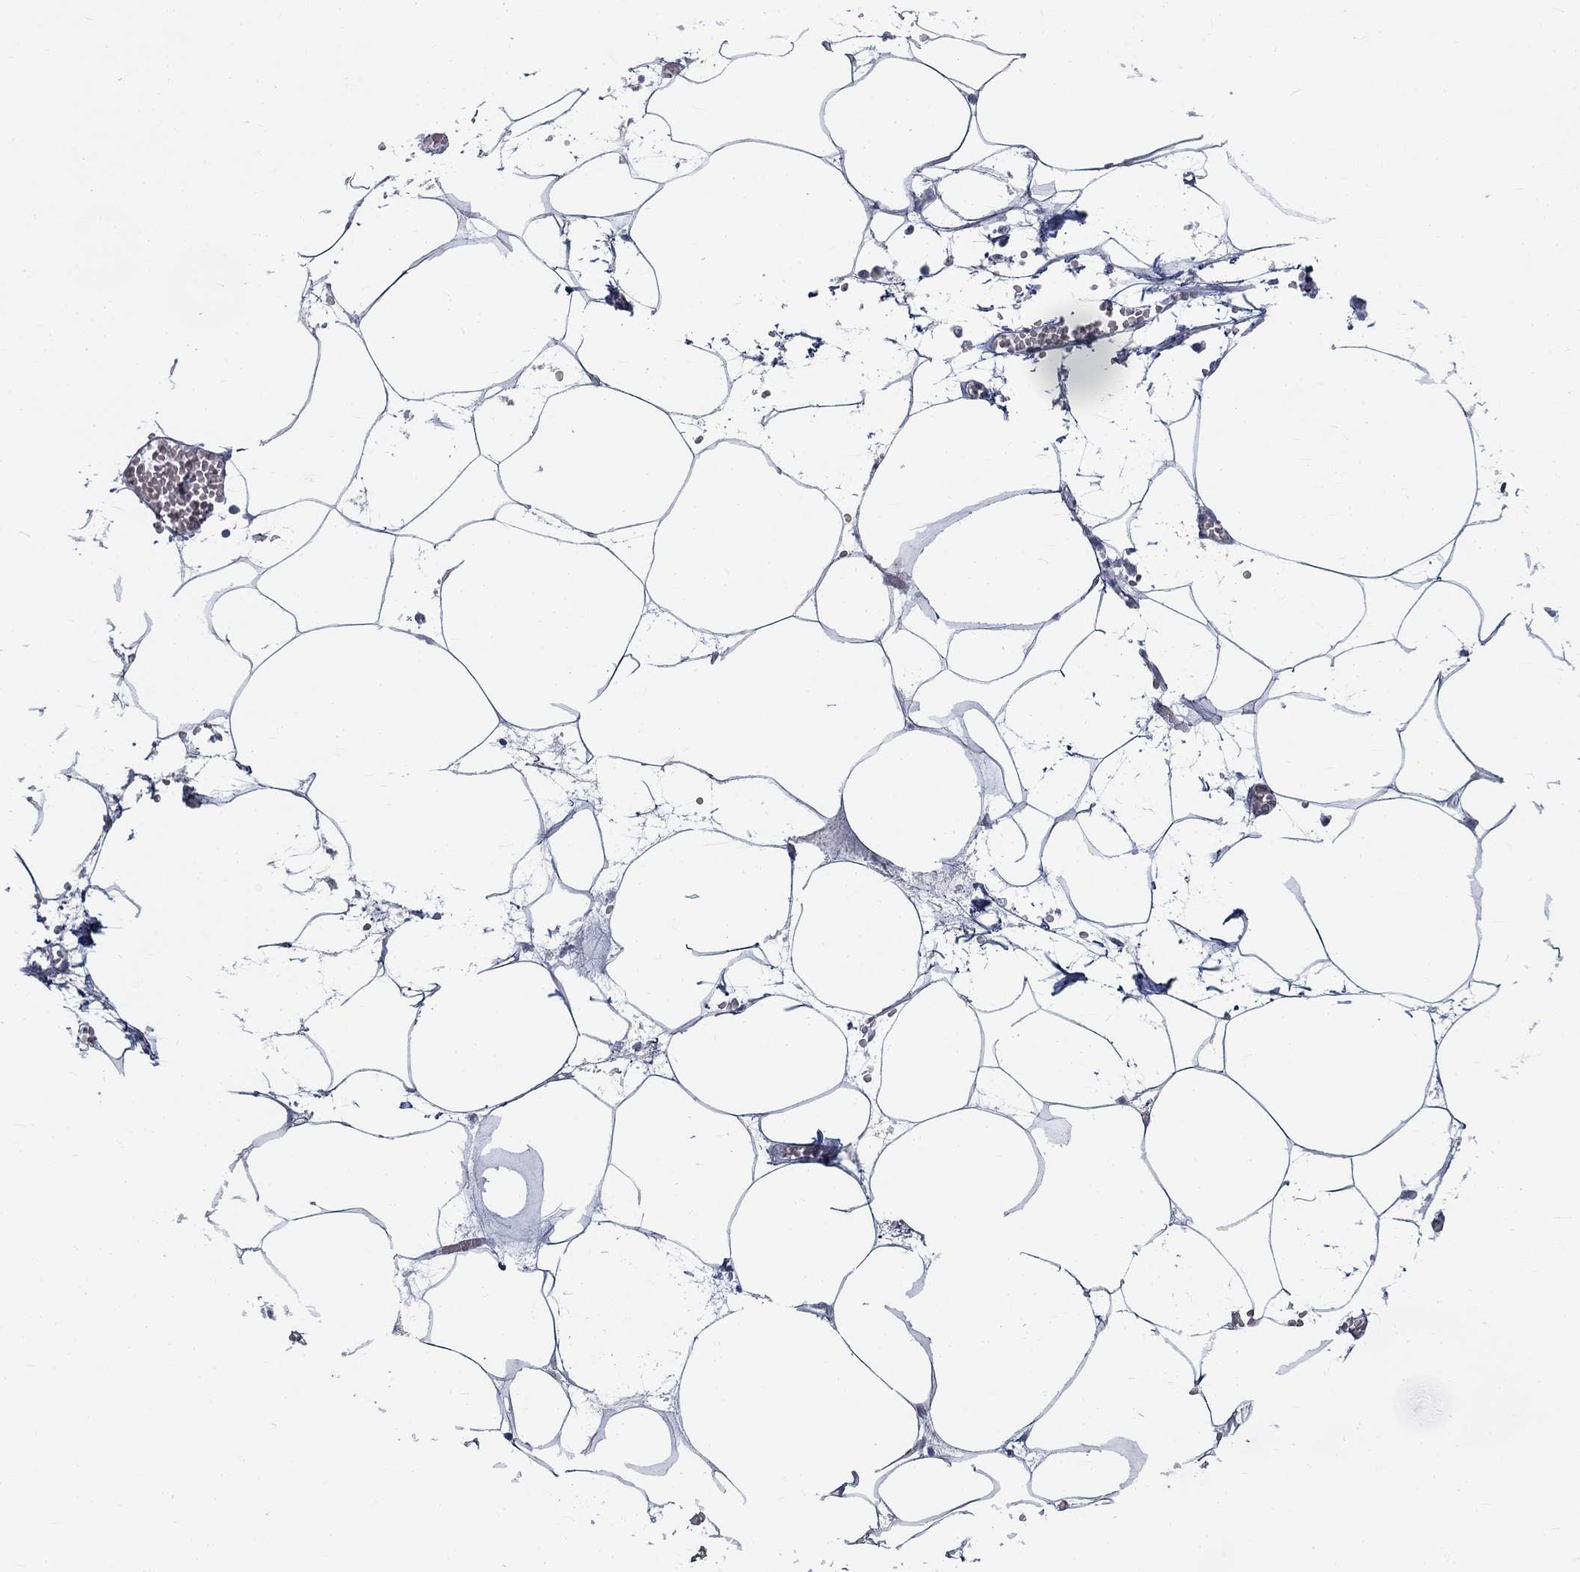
{"staining": {"intensity": "negative", "quantity": "none", "location": "none"}, "tissue": "adipose tissue", "cell_type": "Adipocytes", "image_type": "normal", "snomed": [{"axis": "morphology", "description": "Normal tissue, NOS"}, {"axis": "topography", "description": "Adipose tissue"}, {"axis": "topography", "description": "Pancreas"}, {"axis": "topography", "description": "Peripheral nerve tissue"}], "caption": "This is an IHC micrograph of unremarkable human adipose tissue. There is no expression in adipocytes.", "gene": "ATP1A3", "patient": {"sex": "female", "age": 58}}